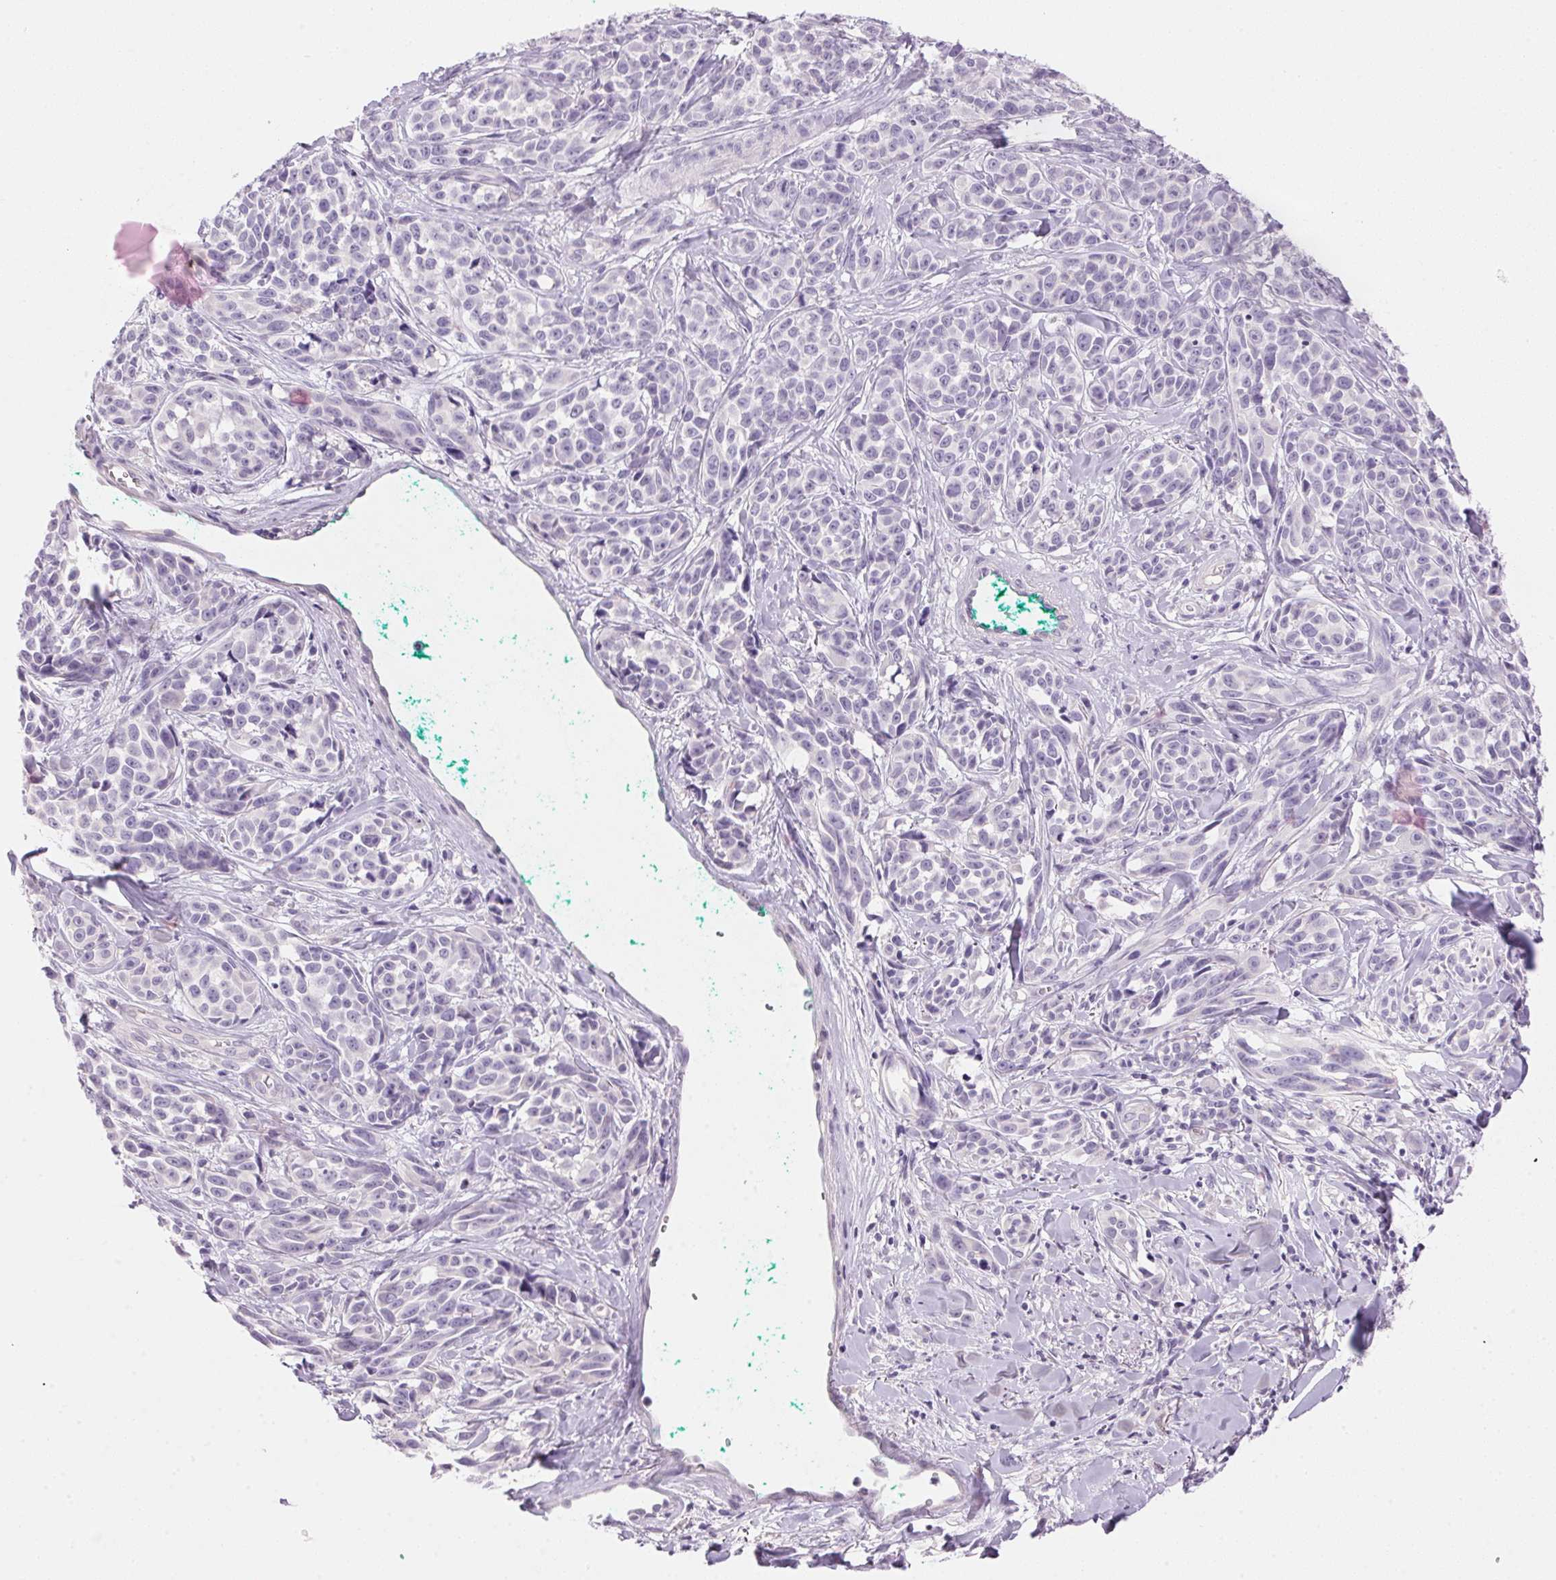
{"staining": {"intensity": "negative", "quantity": "none", "location": "none"}, "tissue": "melanoma", "cell_type": "Tumor cells", "image_type": "cancer", "snomed": [{"axis": "morphology", "description": "Malignant melanoma, NOS"}, {"axis": "topography", "description": "Skin"}], "caption": "This histopathology image is of malignant melanoma stained with immunohistochemistry (IHC) to label a protein in brown with the nuclei are counter-stained blue. There is no expression in tumor cells.", "gene": "HSD17B2", "patient": {"sex": "female", "age": 88}}